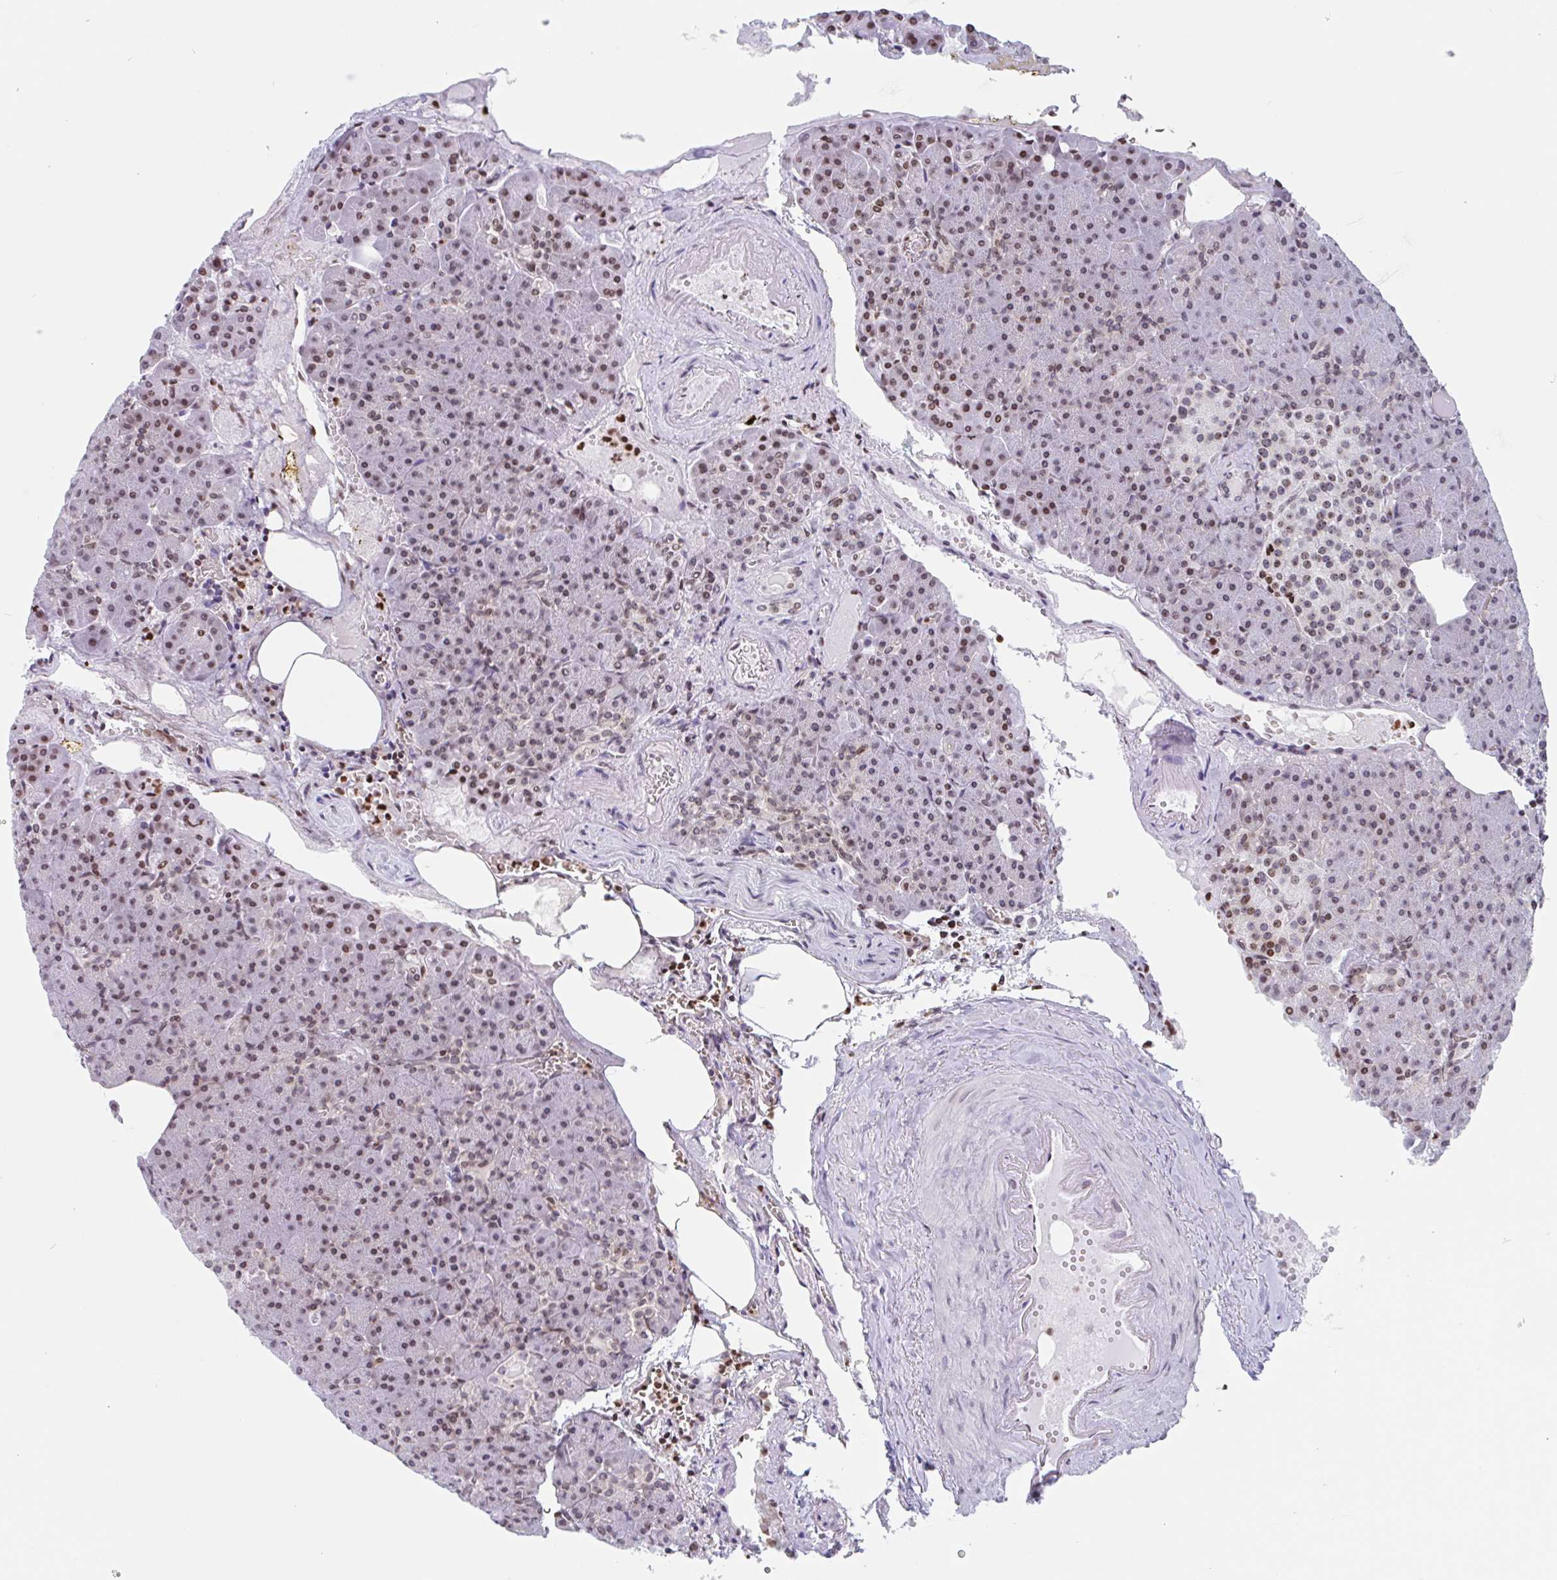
{"staining": {"intensity": "moderate", "quantity": ">75%", "location": "nuclear"}, "tissue": "pancreas", "cell_type": "Exocrine glandular cells", "image_type": "normal", "snomed": [{"axis": "morphology", "description": "Normal tissue, NOS"}, {"axis": "topography", "description": "Pancreas"}], "caption": "A brown stain labels moderate nuclear expression of a protein in exocrine glandular cells of benign human pancreas. (DAB = brown stain, brightfield microscopy at high magnification).", "gene": "NOL6", "patient": {"sex": "female", "age": 74}}